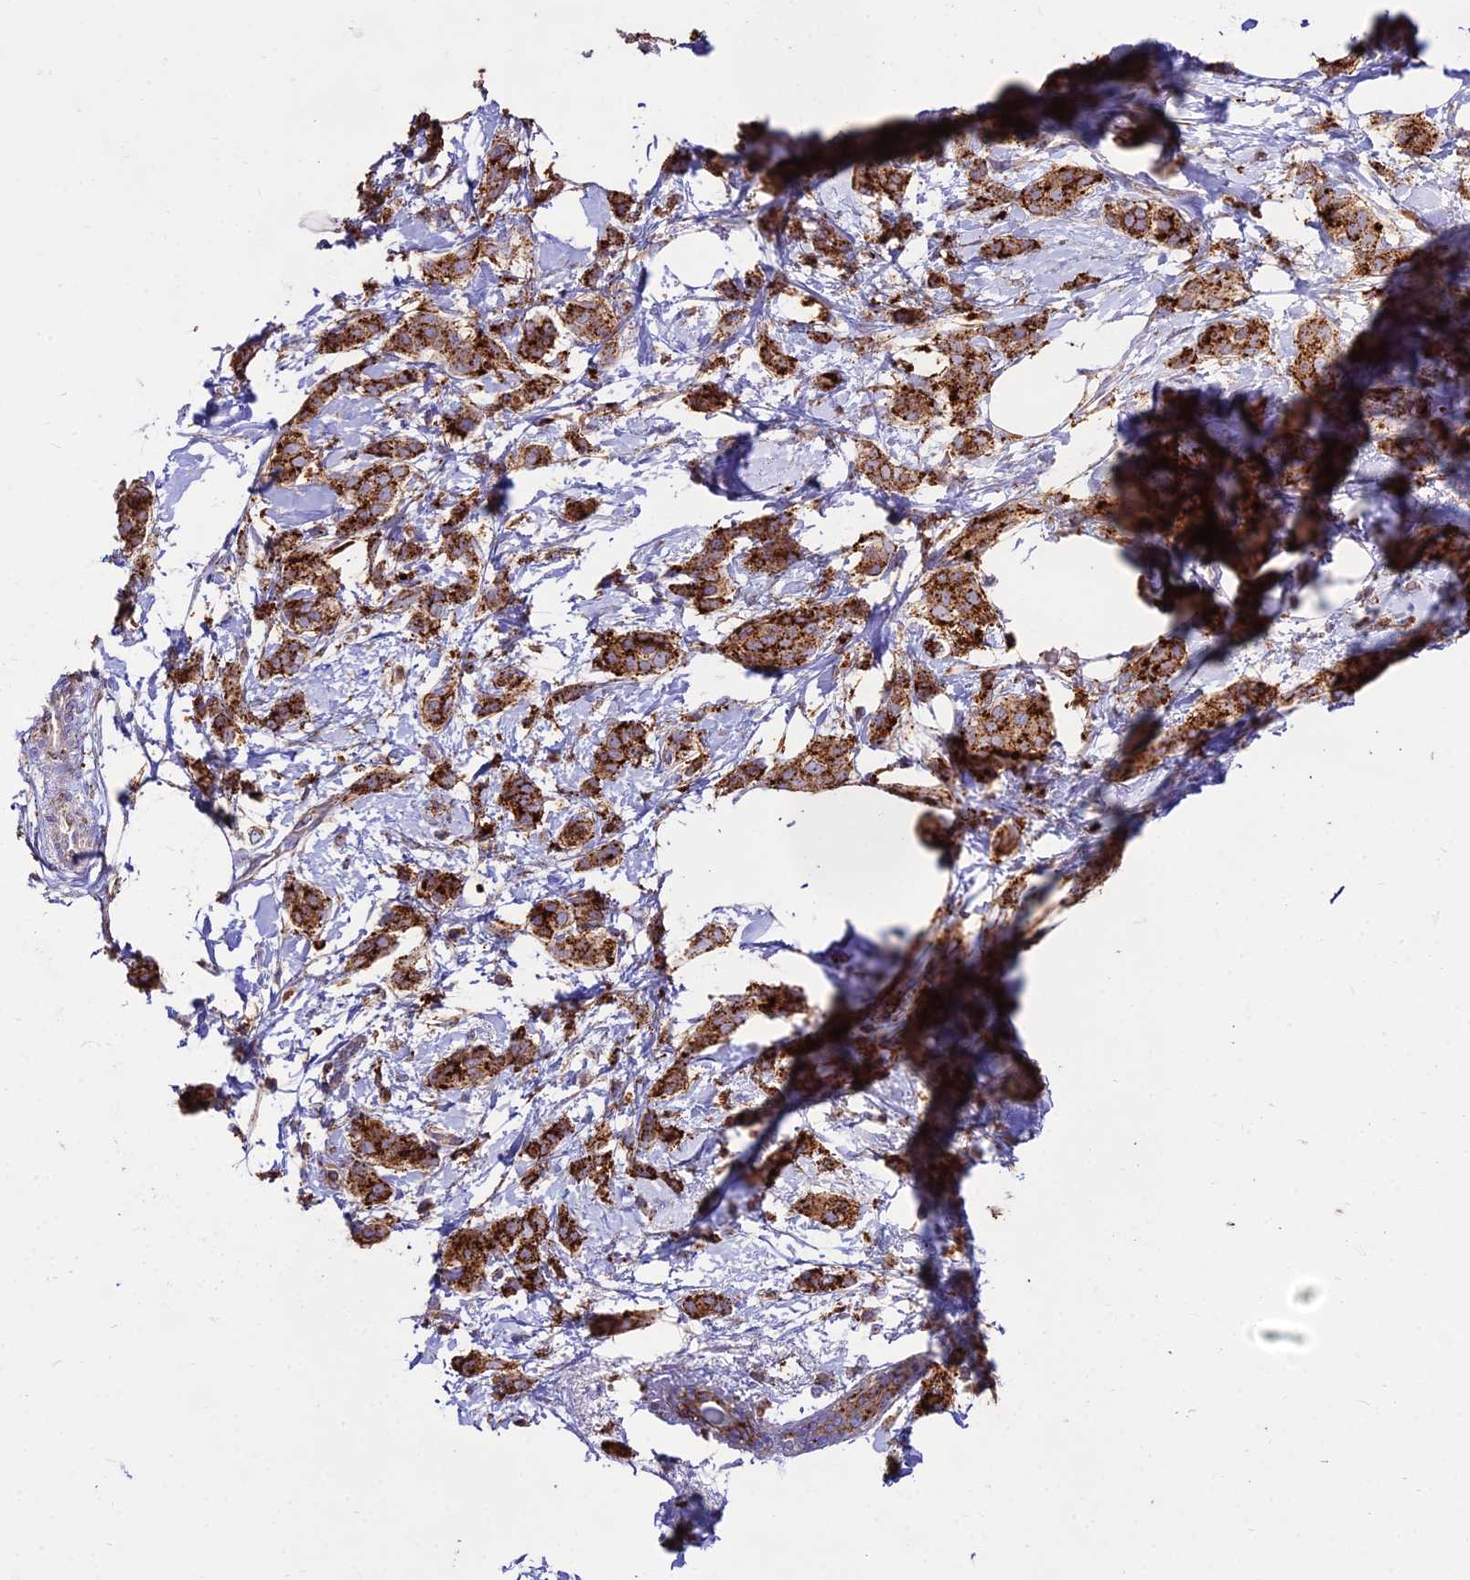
{"staining": {"intensity": "strong", "quantity": ">75%", "location": "cytoplasmic/membranous"}, "tissue": "breast cancer", "cell_type": "Tumor cells", "image_type": "cancer", "snomed": [{"axis": "morphology", "description": "Duct carcinoma"}, {"axis": "topography", "description": "Breast"}], "caption": "Immunohistochemistry photomicrograph of human breast intraductal carcinoma stained for a protein (brown), which displays high levels of strong cytoplasmic/membranous expression in approximately >75% of tumor cells.", "gene": "PNLIPRP3", "patient": {"sex": "female", "age": 72}}